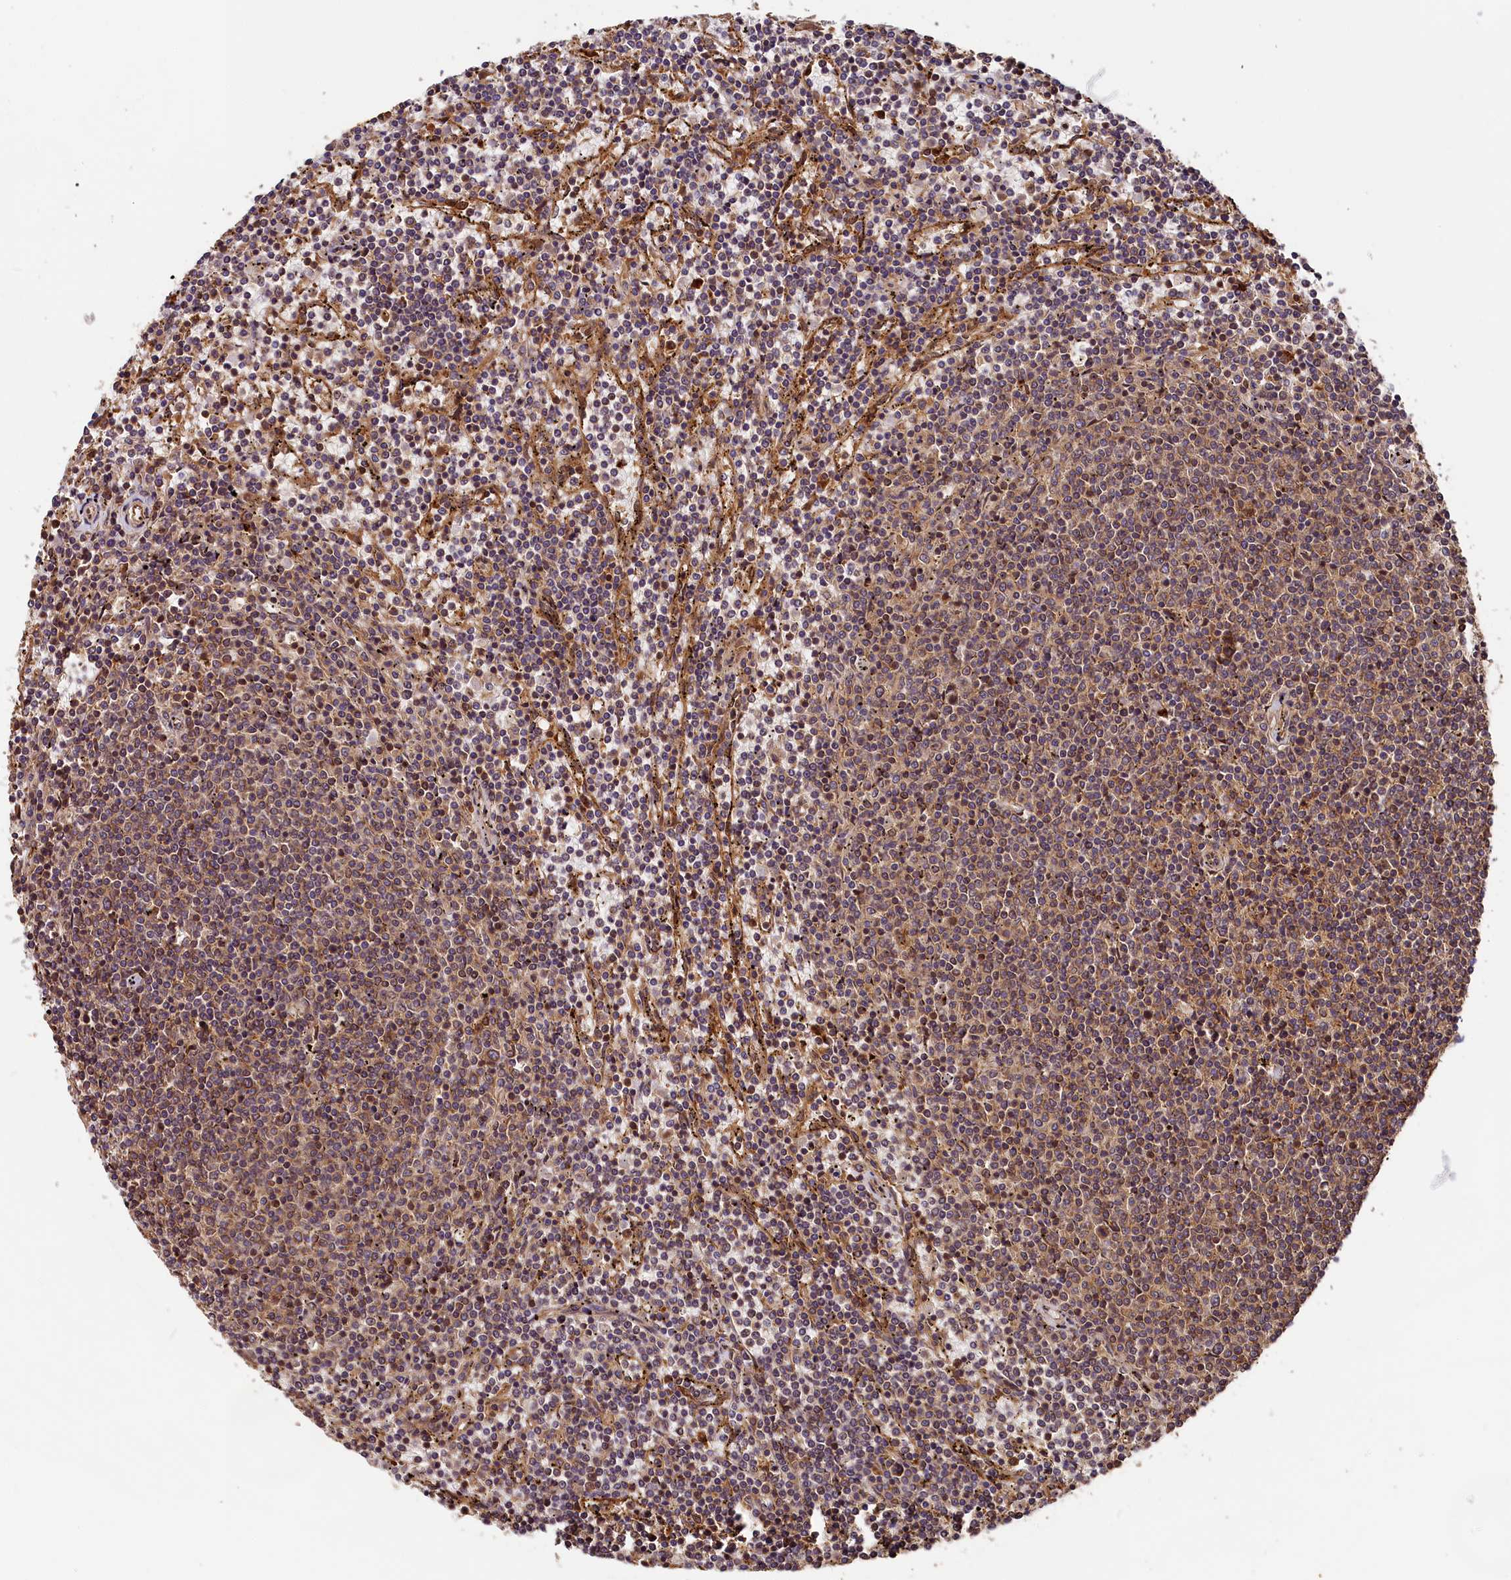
{"staining": {"intensity": "weak", "quantity": "25%-75%", "location": "cytoplasmic/membranous"}, "tissue": "lymphoma", "cell_type": "Tumor cells", "image_type": "cancer", "snomed": [{"axis": "morphology", "description": "Malignant lymphoma, non-Hodgkin's type, Low grade"}, {"axis": "topography", "description": "Spleen"}], "caption": "This micrograph exhibits immunohistochemistry staining of human lymphoma, with low weak cytoplasmic/membranous positivity in approximately 25%-75% of tumor cells.", "gene": "HMOX2", "patient": {"sex": "female", "age": 50}}